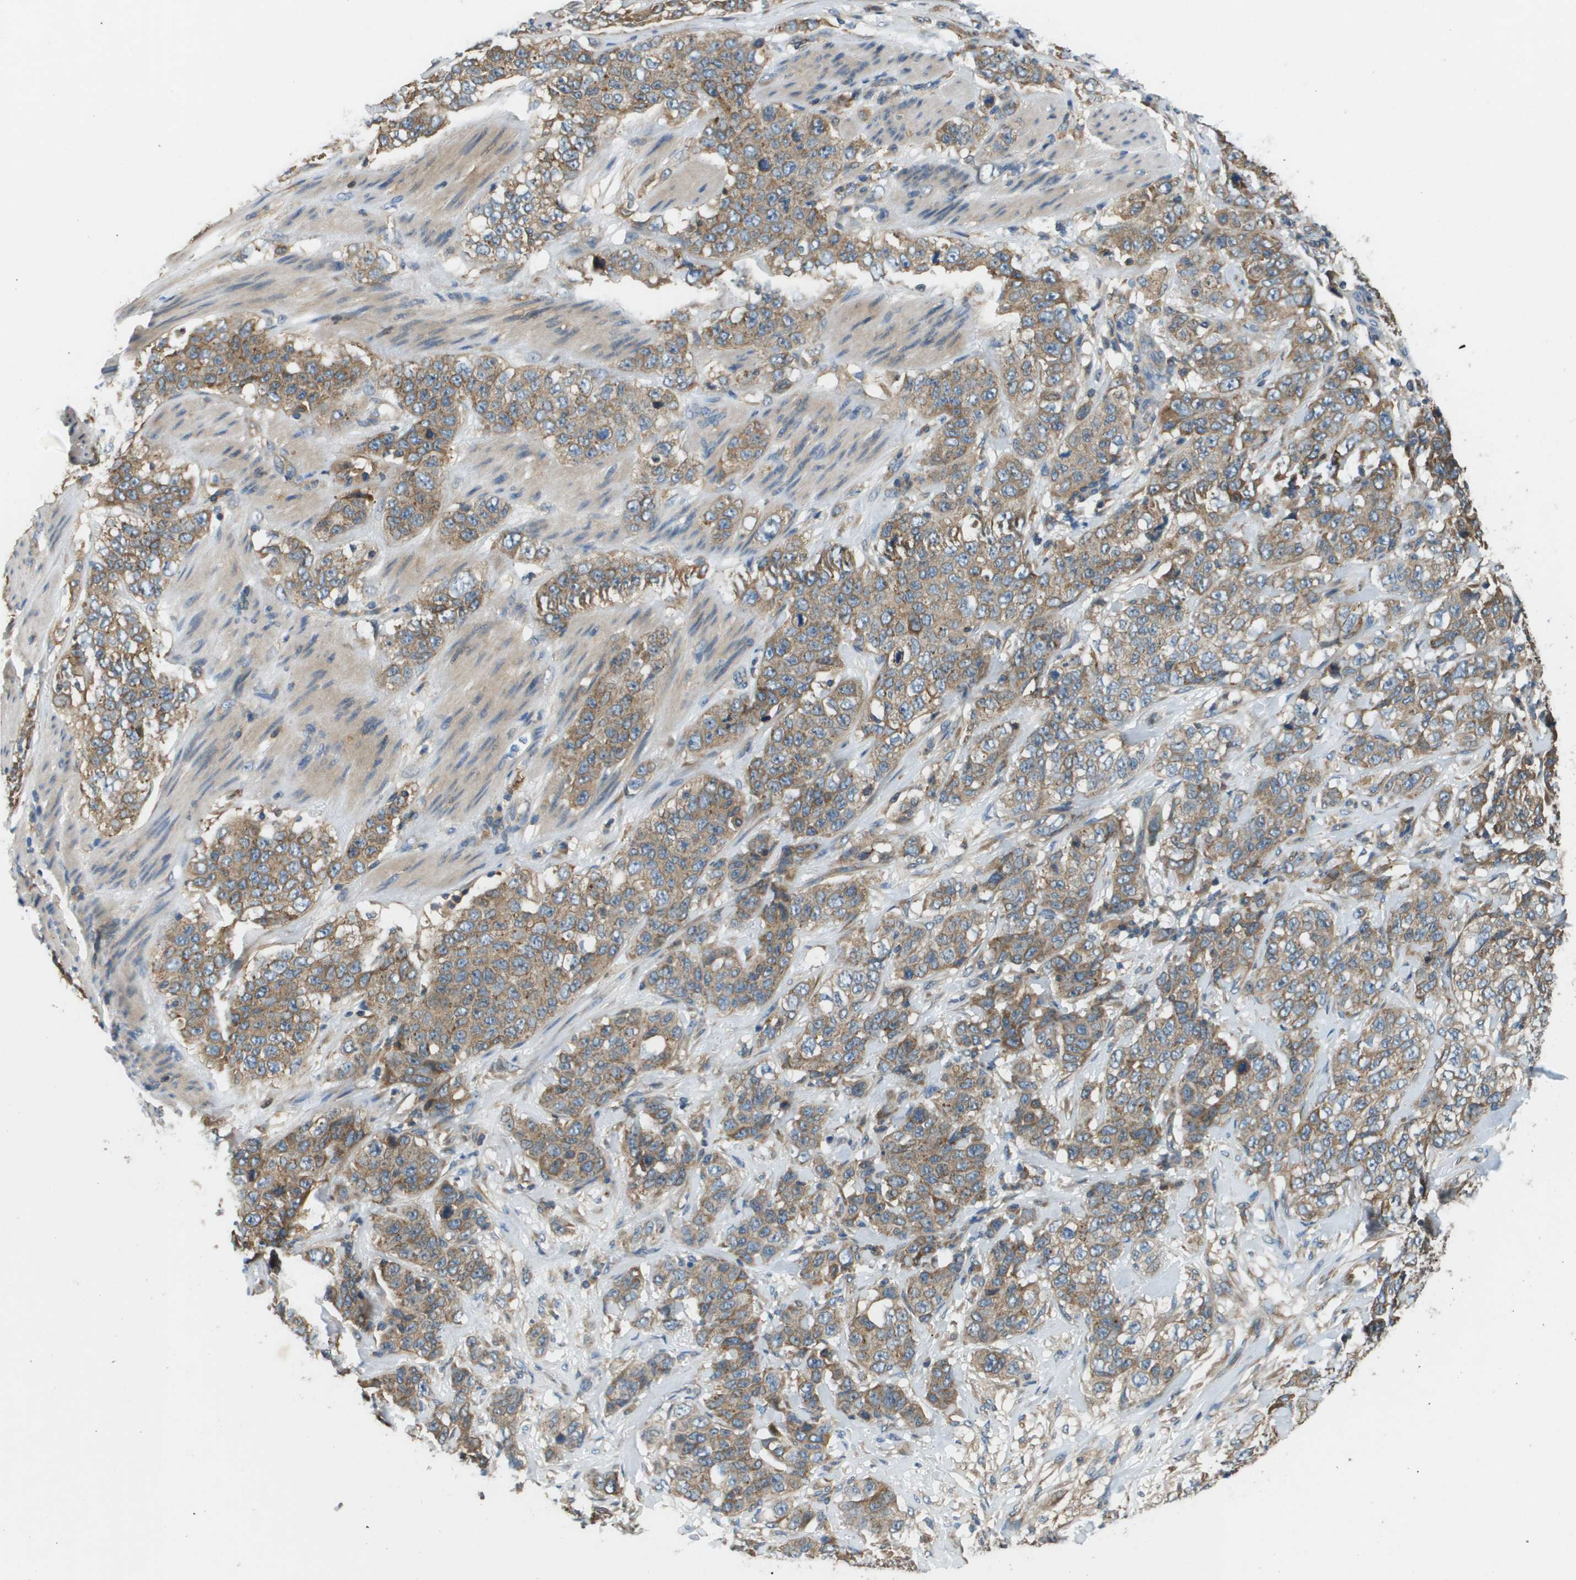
{"staining": {"intensity": "moderate", "quantity": ">75%", "location": "cytoplasmic/membranous"}, "tissue": "stomach cancer", "cell_type": "Tumor cells", "image_type": "cancer", "snomed": [{"axis": "morphology", "description": "Adenocarcinoma, NOS"}, {"axis": "topography", "description": "Stomach"}], "caption": "Stomach cancer (adenocarcinoma) was stained to show a protein in brown. There is medium levels of moderate cytoplasmic/membranous staining in approximately >75% of tumor cells.", "gene": "SAMSN1", "patient": {"sex": "male", "age": 48}}